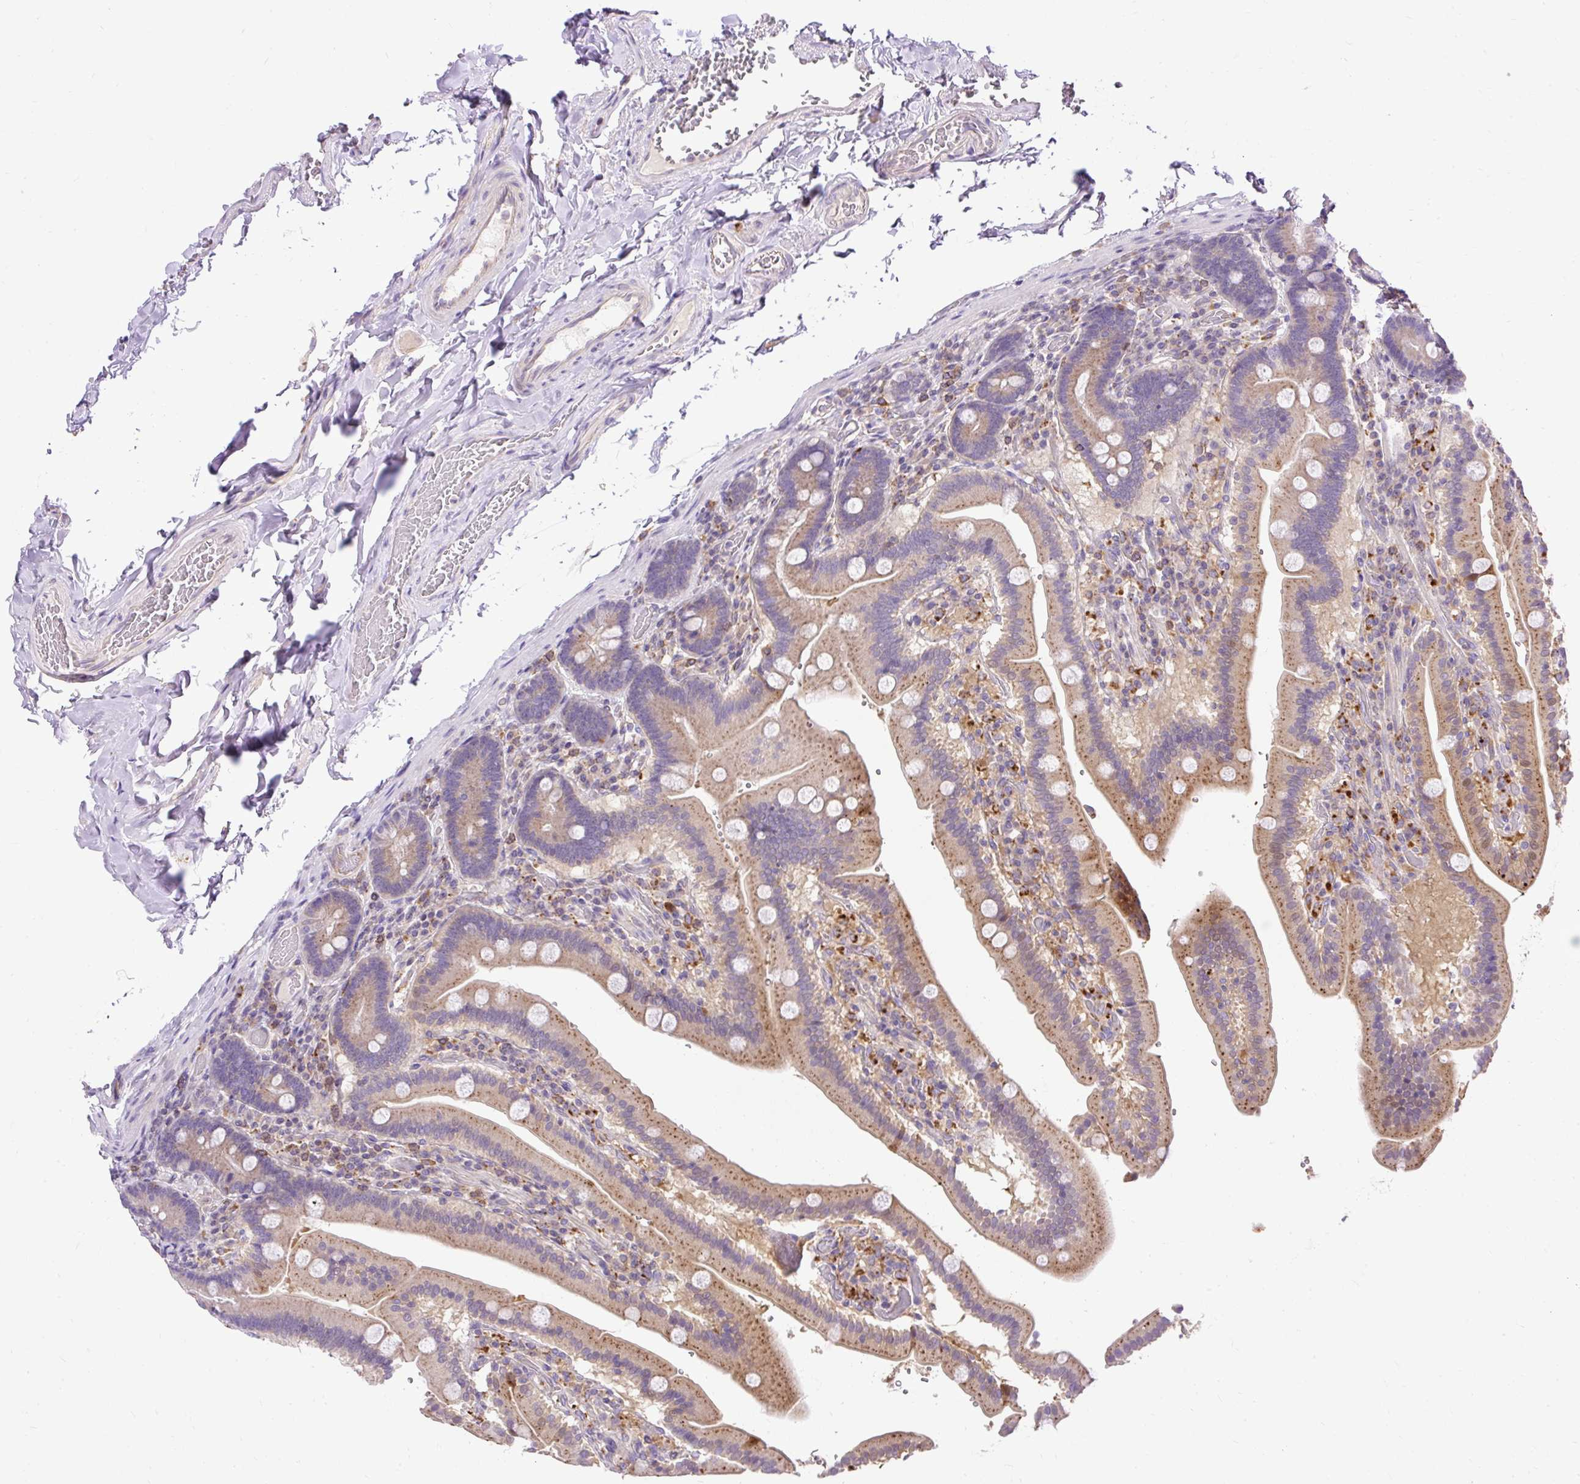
{"staining": {"intensity": "moderate", "quantity": ">75%", "location": "cytoplasmic/membranous"}, "tissue": "duodenum", "cell_type": "Glandular cells", "image_type": "normal", "snomed": [{"axis": "morphology", "description": "Normal tissue, NOS"}, {"axis": "topography", "description": "Duodenum"}], "caption": "Moderate cytoplasmic/membranous positivity for a protein is appreciated in approximately >75% of glandular cells of unremarkable duodenum using immunohistochemistry (IHC).", "gene": "HEXB", "patient": {"sex": "female", "age": 62}}